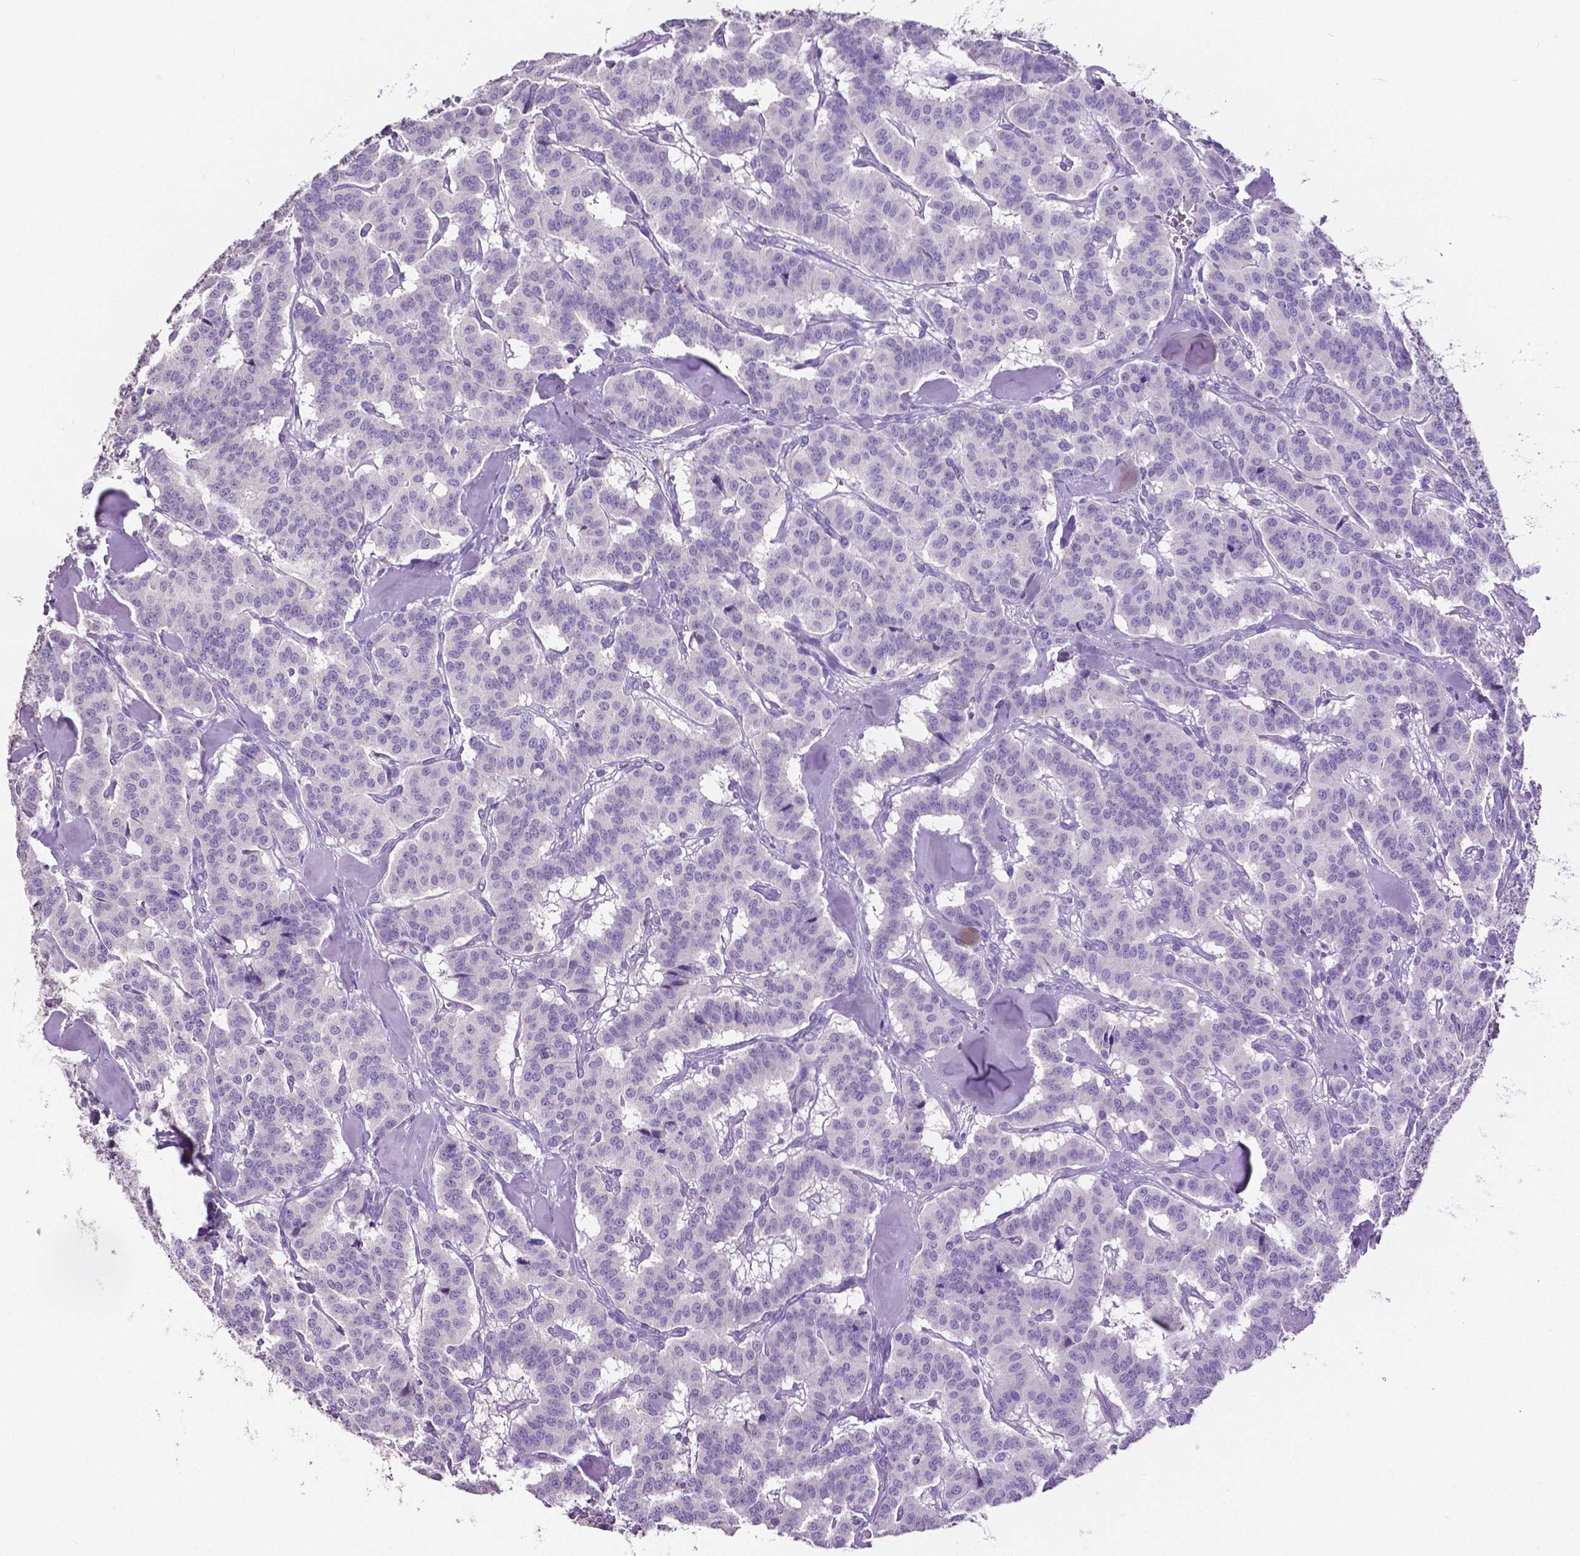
{"staining": {"intensity": "negative", "quantity": "none", "location": "none"}, "tissue": "carcinoid", "cell_type": "Tumor cells", "image_type": "cancer", "snomed": [{"axis": "morphology", "description": "Normal tissue, NOS"}, {"axis": "morphology", "description": "Carcinoid, malignant, NOS"}, {"axis": "topography", "description": "Lung"}], "caption": "High power microscopy histopathology image of an immunohistochemistry photomicrograph of carcinoid, revealing no significant positivity in tumor cells.", "gene": "SLC22A2", "patient": {"sex": "female", "age": 46}}